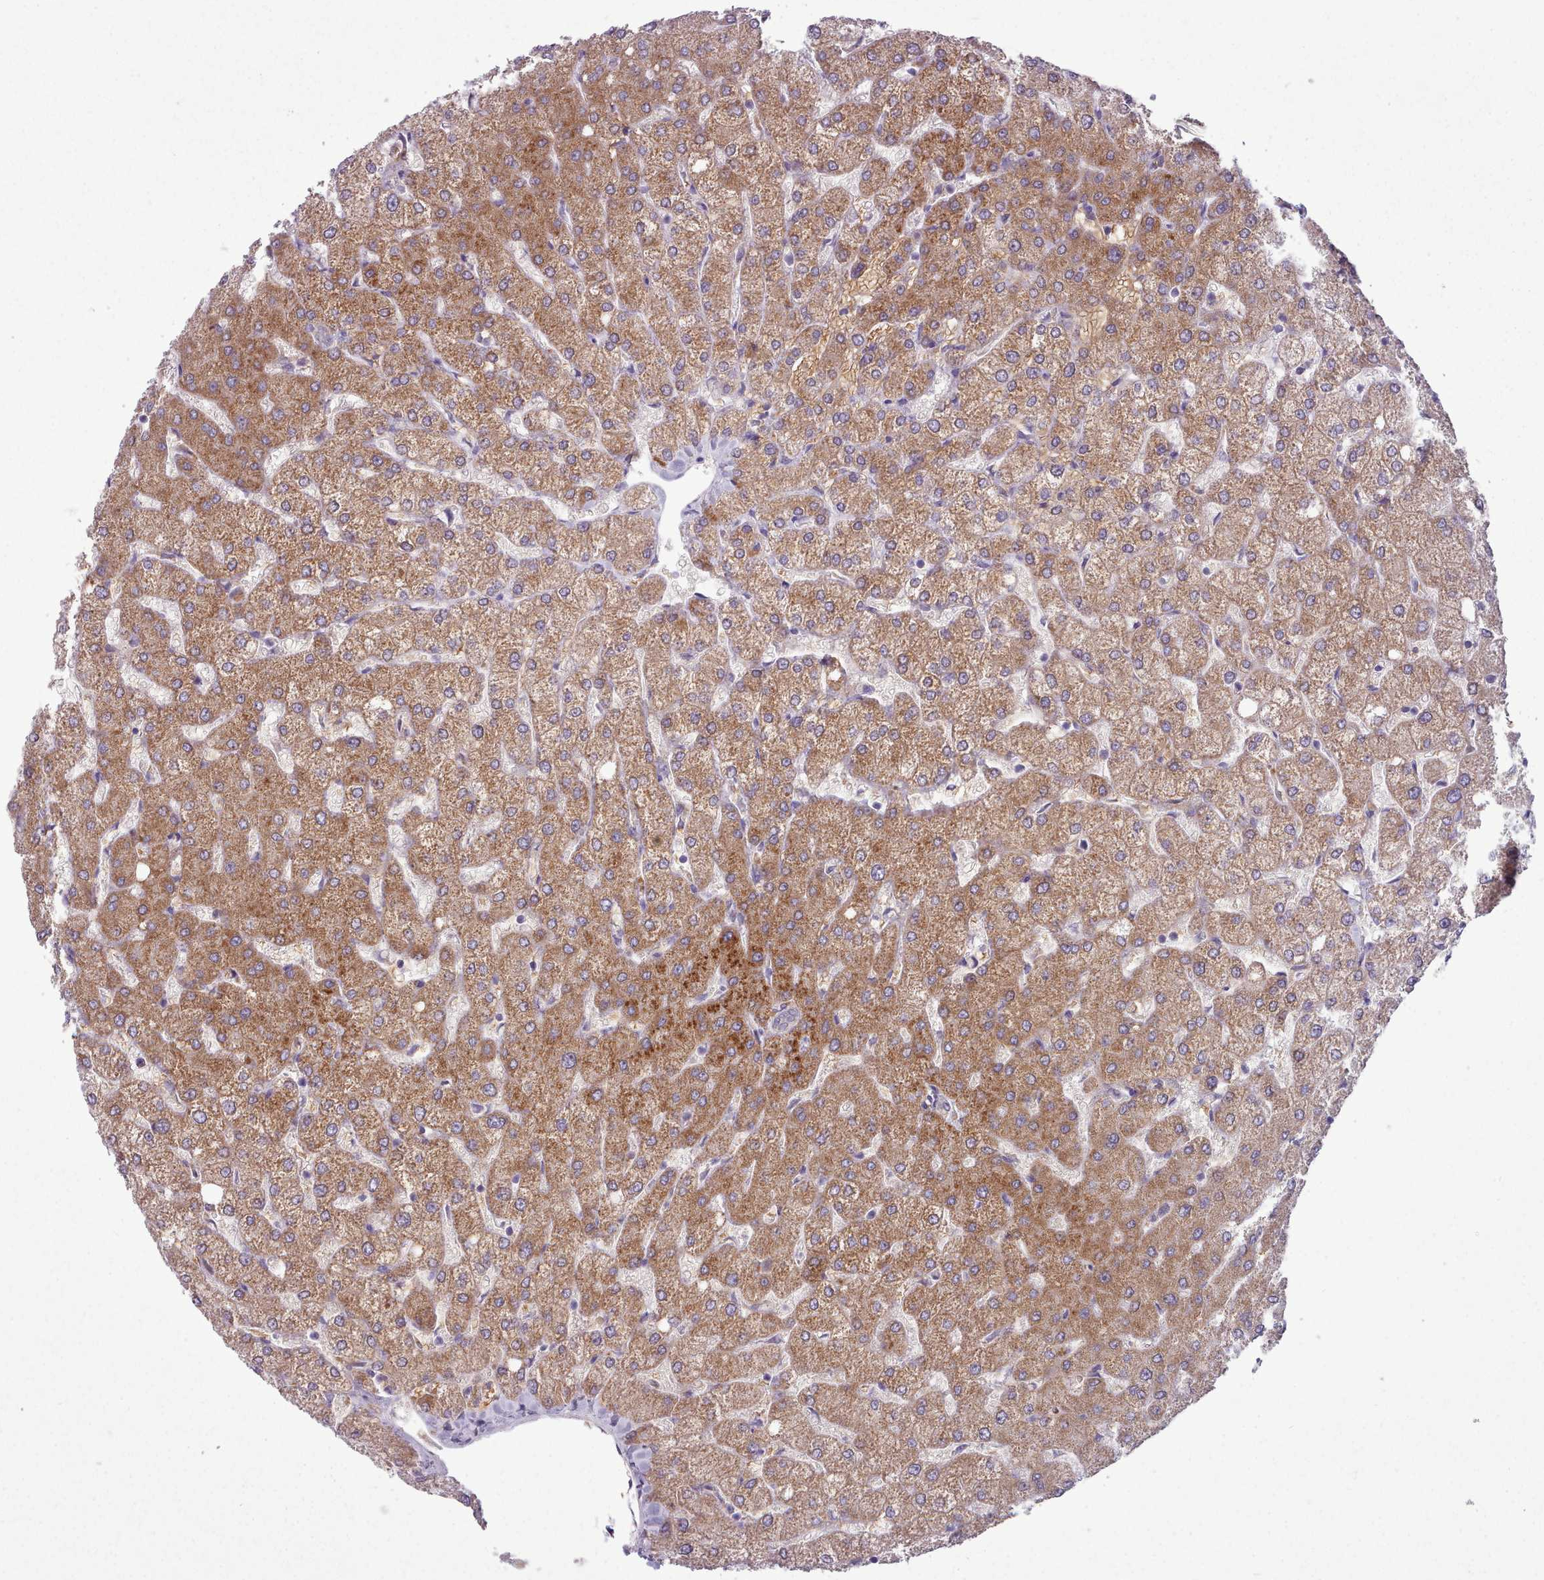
{"staining": {"intensity": "negative", "quantity": "none", "location": "none"}, "tissue": "liver", "cell_type": "Cholangiocytes", "image_type": "normal", "snomed": [{"axis": "morphology", "description": "Normal tissue, NOS"}, {"axis": "topography", "description": "Liver"}], "caption": "Immunohistochemistry micrograph of benign human liver stained for a protein (brown), which displays no expression in cholangiocytes. The staining was performed using DAB (3,3'-diaminobenzidine) to visualize the protein expression in brown, while the nuclei were stained in blue with hematoxylin (Magnification: 20x).", "gene": "AK4P3", "patient": {"sex": "female", "age": 54}}